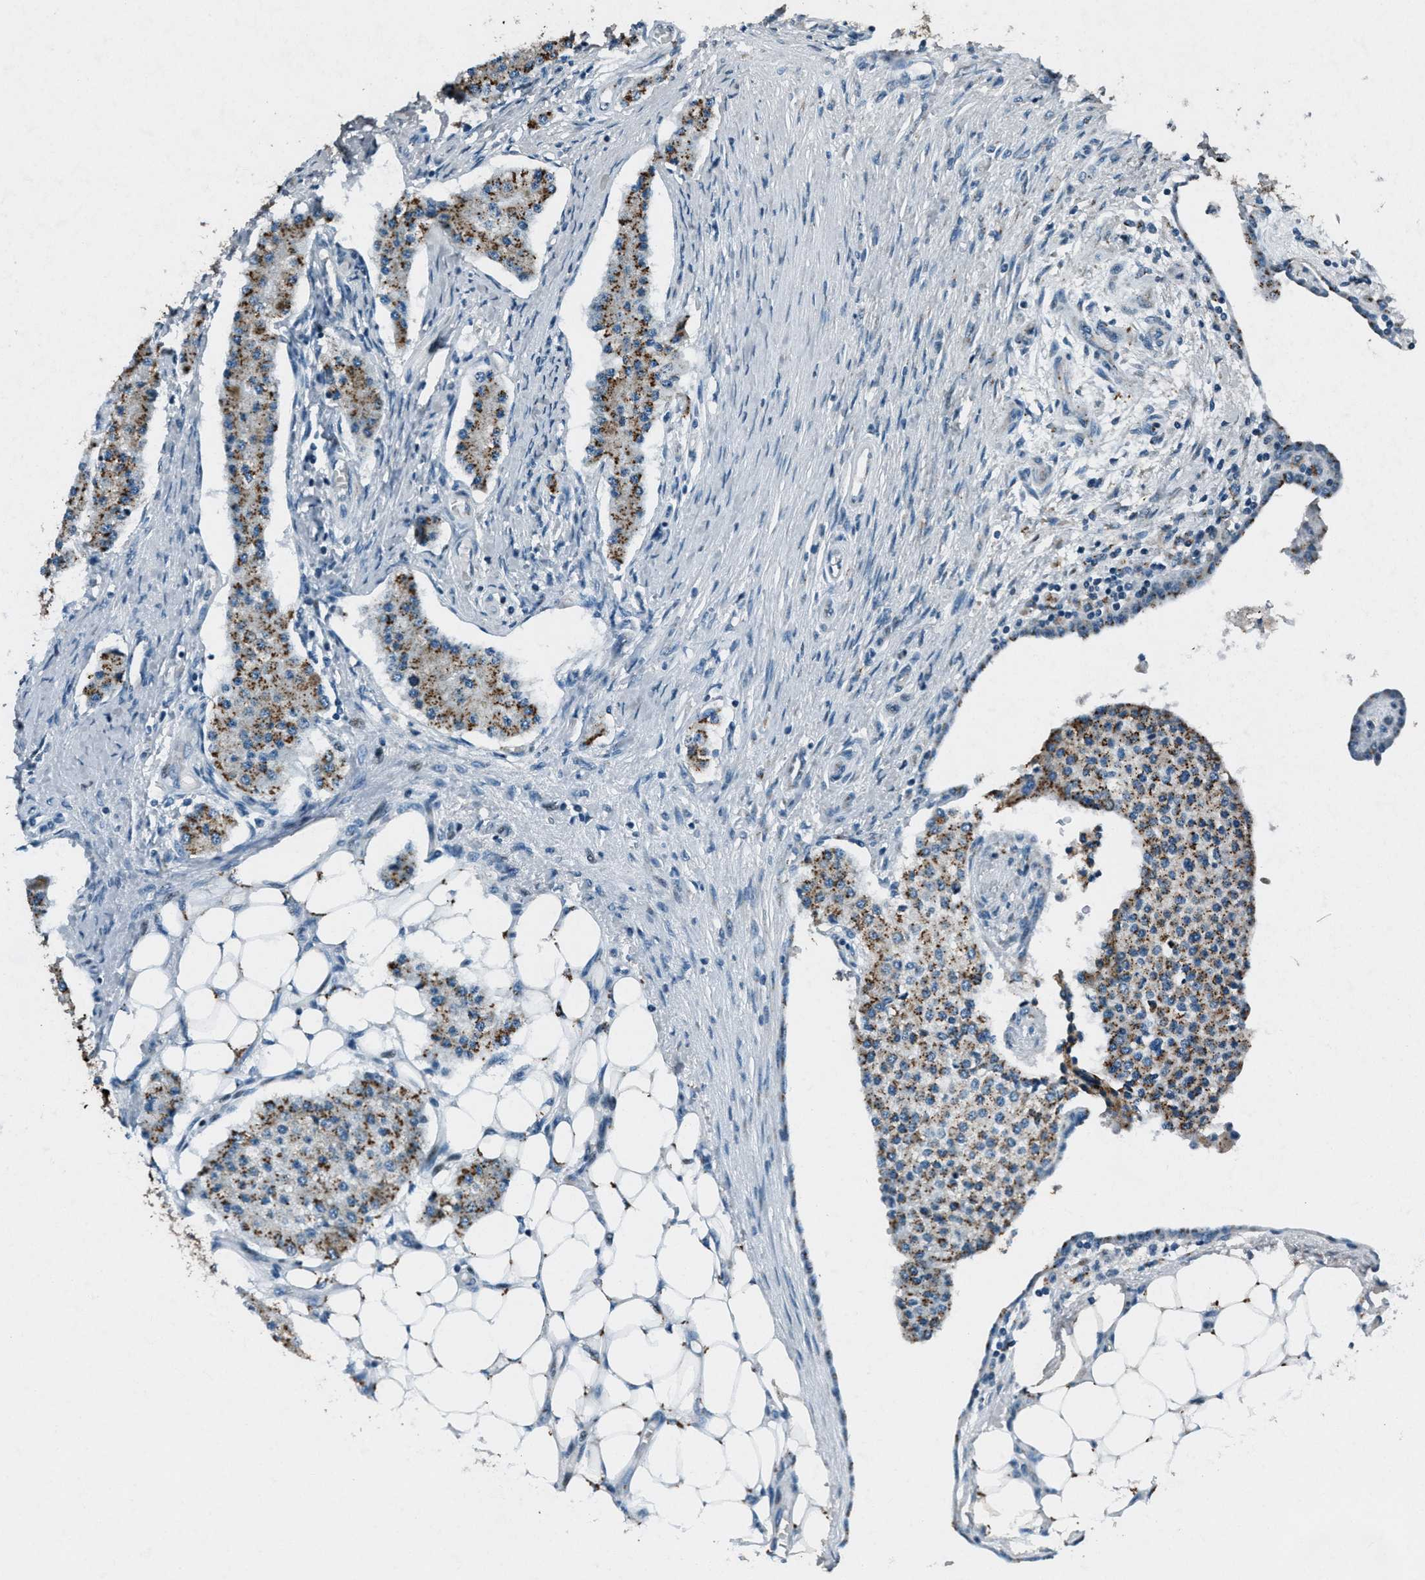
{"staining": {"intensity": "moderate", "quantity": ">75%", "location": "cytoplasmic/membranous"}, "tissue": "carcinoid", "cell_type": "Tumor cells", "image_type": "cancer", "snomed": [{"axis": "morphology", "description": "Carcinoid, malignant, NOS"}, {"axis": "topography", "description": "Colon"}], "caption": "Carcinoid stained for a protein (brown) exhibits moderate cytoplasmic/membranous positive positivity in approximately >75% of tumor cells.", "gene": "GPC6", "patient": {"sex": "female", "age": 52}}